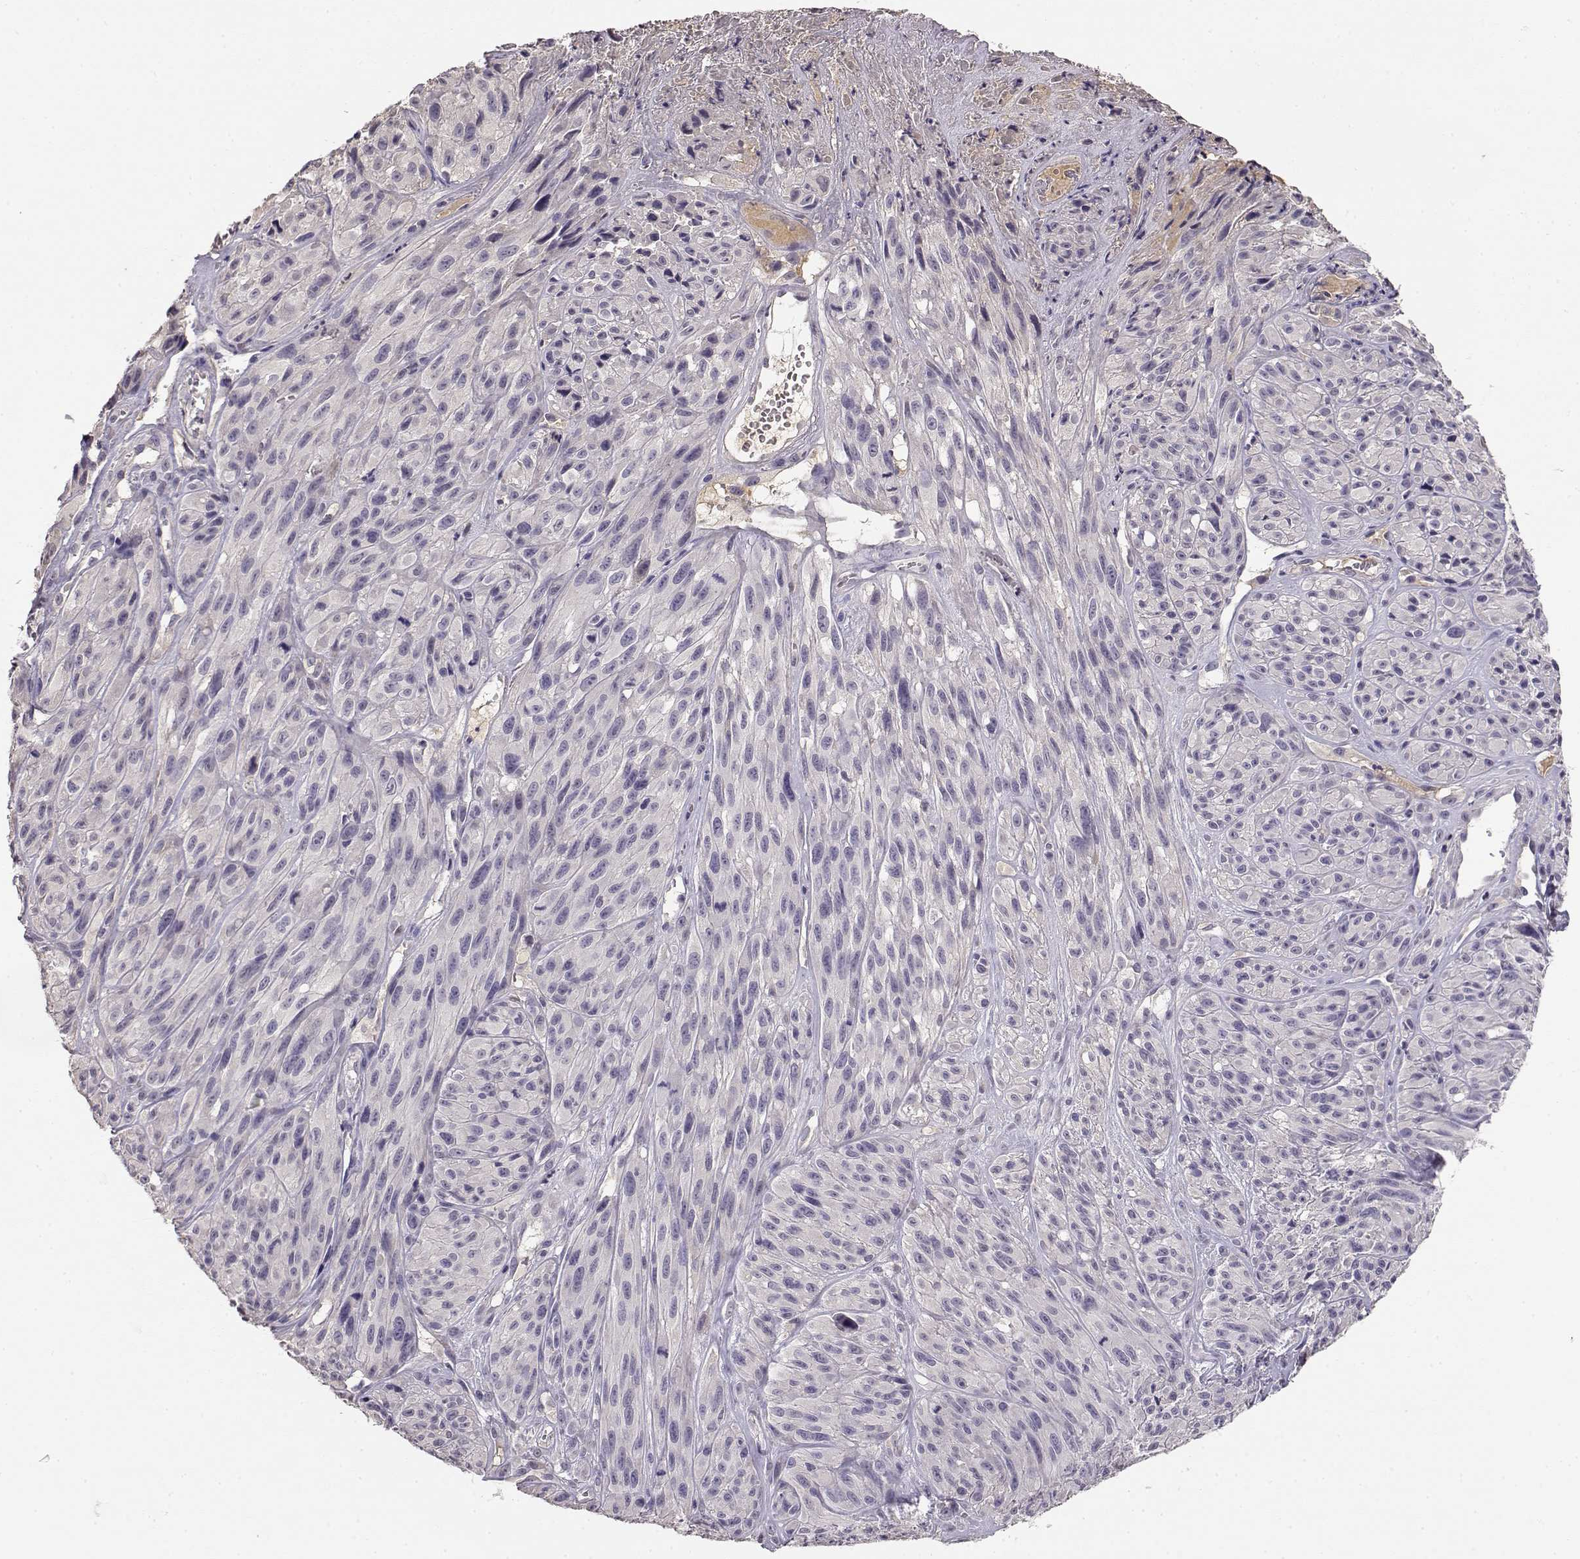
{"staining": {"intensity": "negative", "quantity": "none", "location": "none"}, "tissue": "melanoma", "cell_type": "Tumor cells", "image_type": "cancer", "snomed": [{"axis": "morphology", "description": "Malignant melanoma, NOS"}, {"axis": "topography", "description": "Skin"}], "caption": "Melanoma stained for a protein using IHC reveals no staining tumor cells.", "gene": "TACR1", "patient": {"sex": "male", "age": 51}}